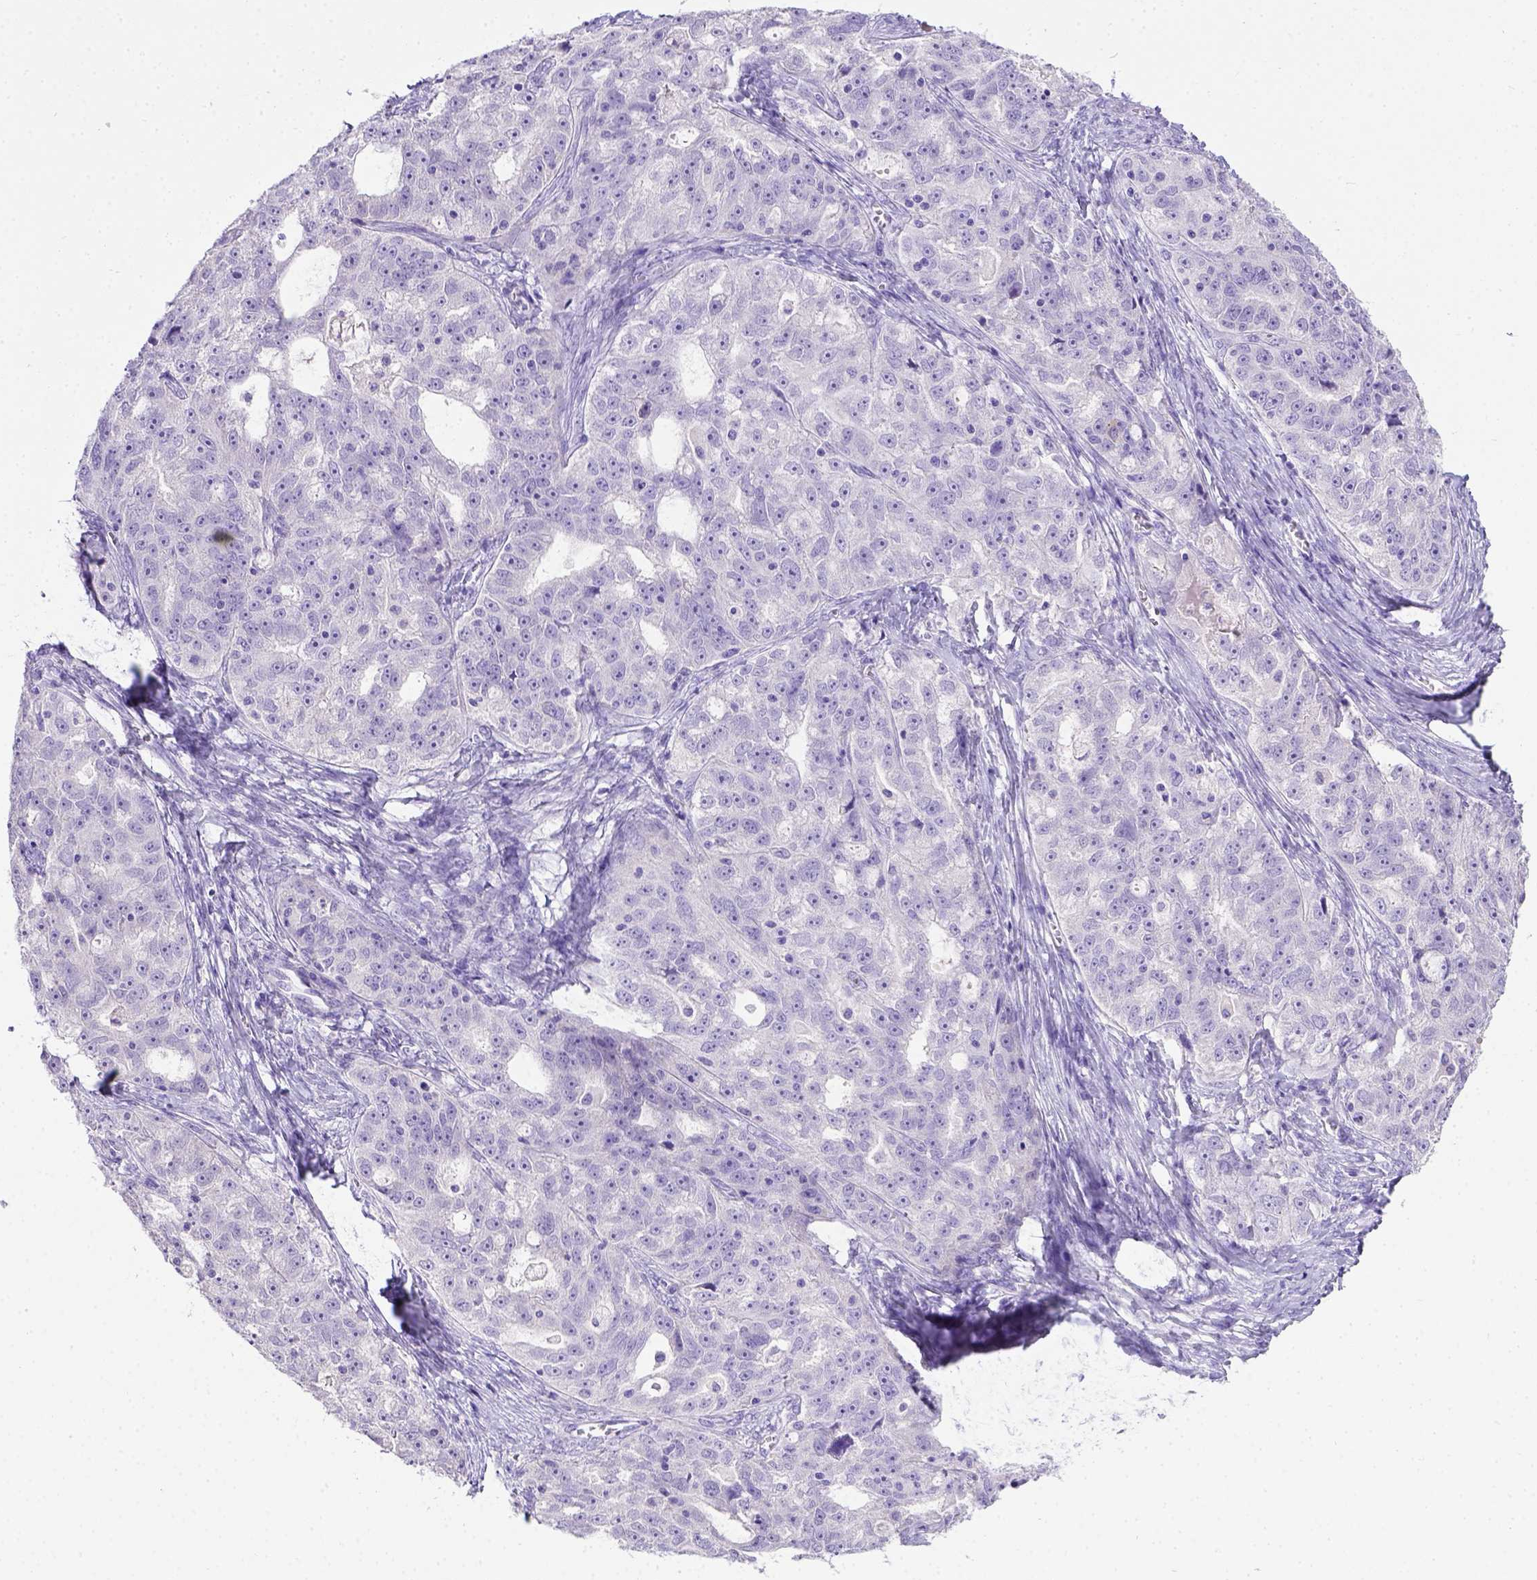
{"staining": {"intensity": "negative", "quantity": "none", "location": "none"}, "tissue": "ovarian cancer", "cell_type": "Tumor cells", "image_type": "cancer", "snomed": [{"axis": "morphology", "description": "Cystadenocarcinoma, serous, NOS"}, {"axis": "topography", "description": "Ovary"}], "caption": "This is a image of immunohistochemistry (IHC) staining of ovarian cancer, which shows no positivity in tumor cells.", "gene": "B3GAT1", "patient": {"sex": "female", "age": 51}}